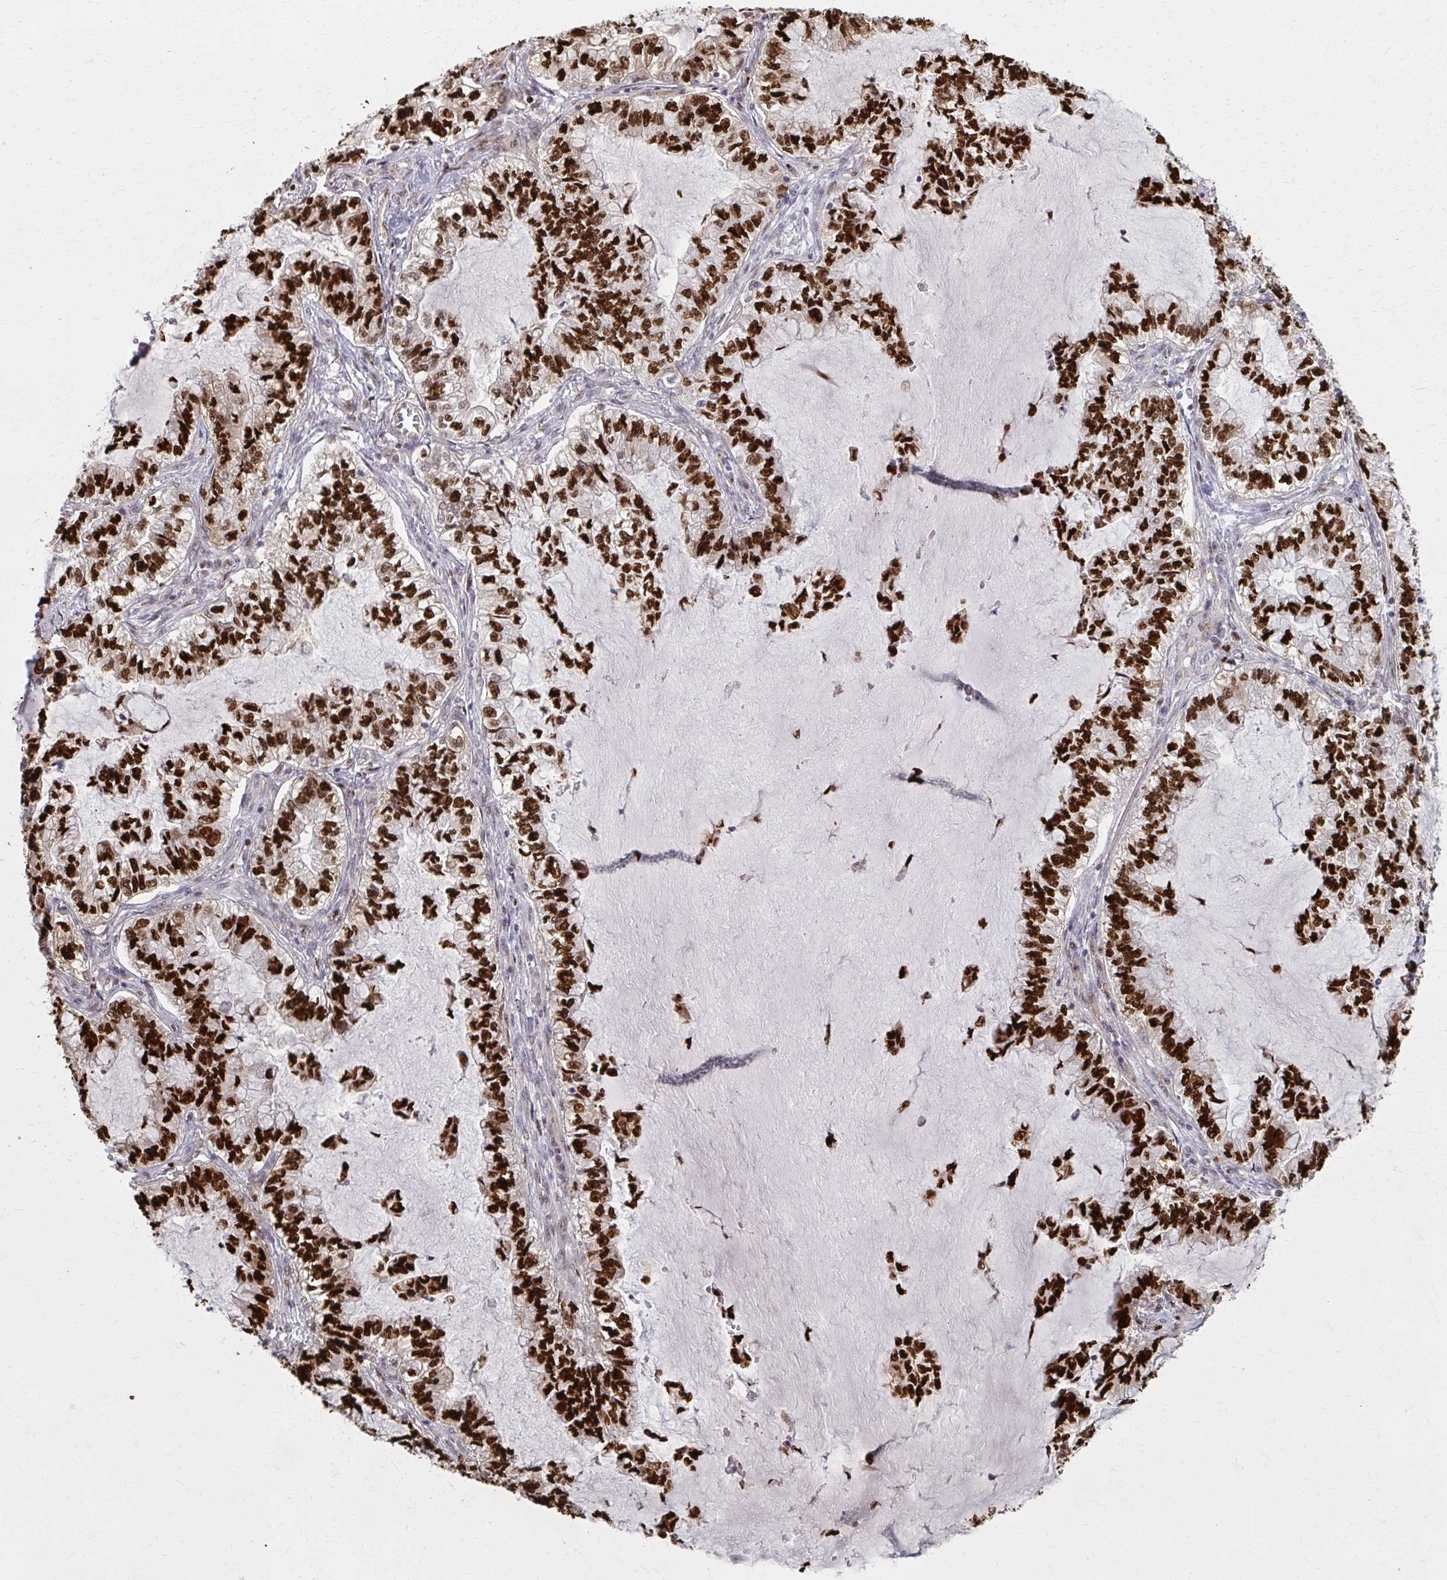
{"staining": {"intensity": "strong", "quantity": ">75%", "location": "nuclear"}, "tissue": "lung cancer", "cell_type": "Tumor cells", "image_type": "cancer", "snomed": [{"axis": "morphology", "description": "Adenocarcinoma, NOS"}, {"axis": "topography", "description": "Lymph node"}, {"axis": "topography", "description": "Lung"}], "caption": "About >75% of tumor cells in lung cancer (adenocarcinoma) demonstrate strong nuclear protein staining as visualized by brown immunohistochemical staining.", "gene": "ZNF559", "patient": {"sex": "male", "age": 66}}